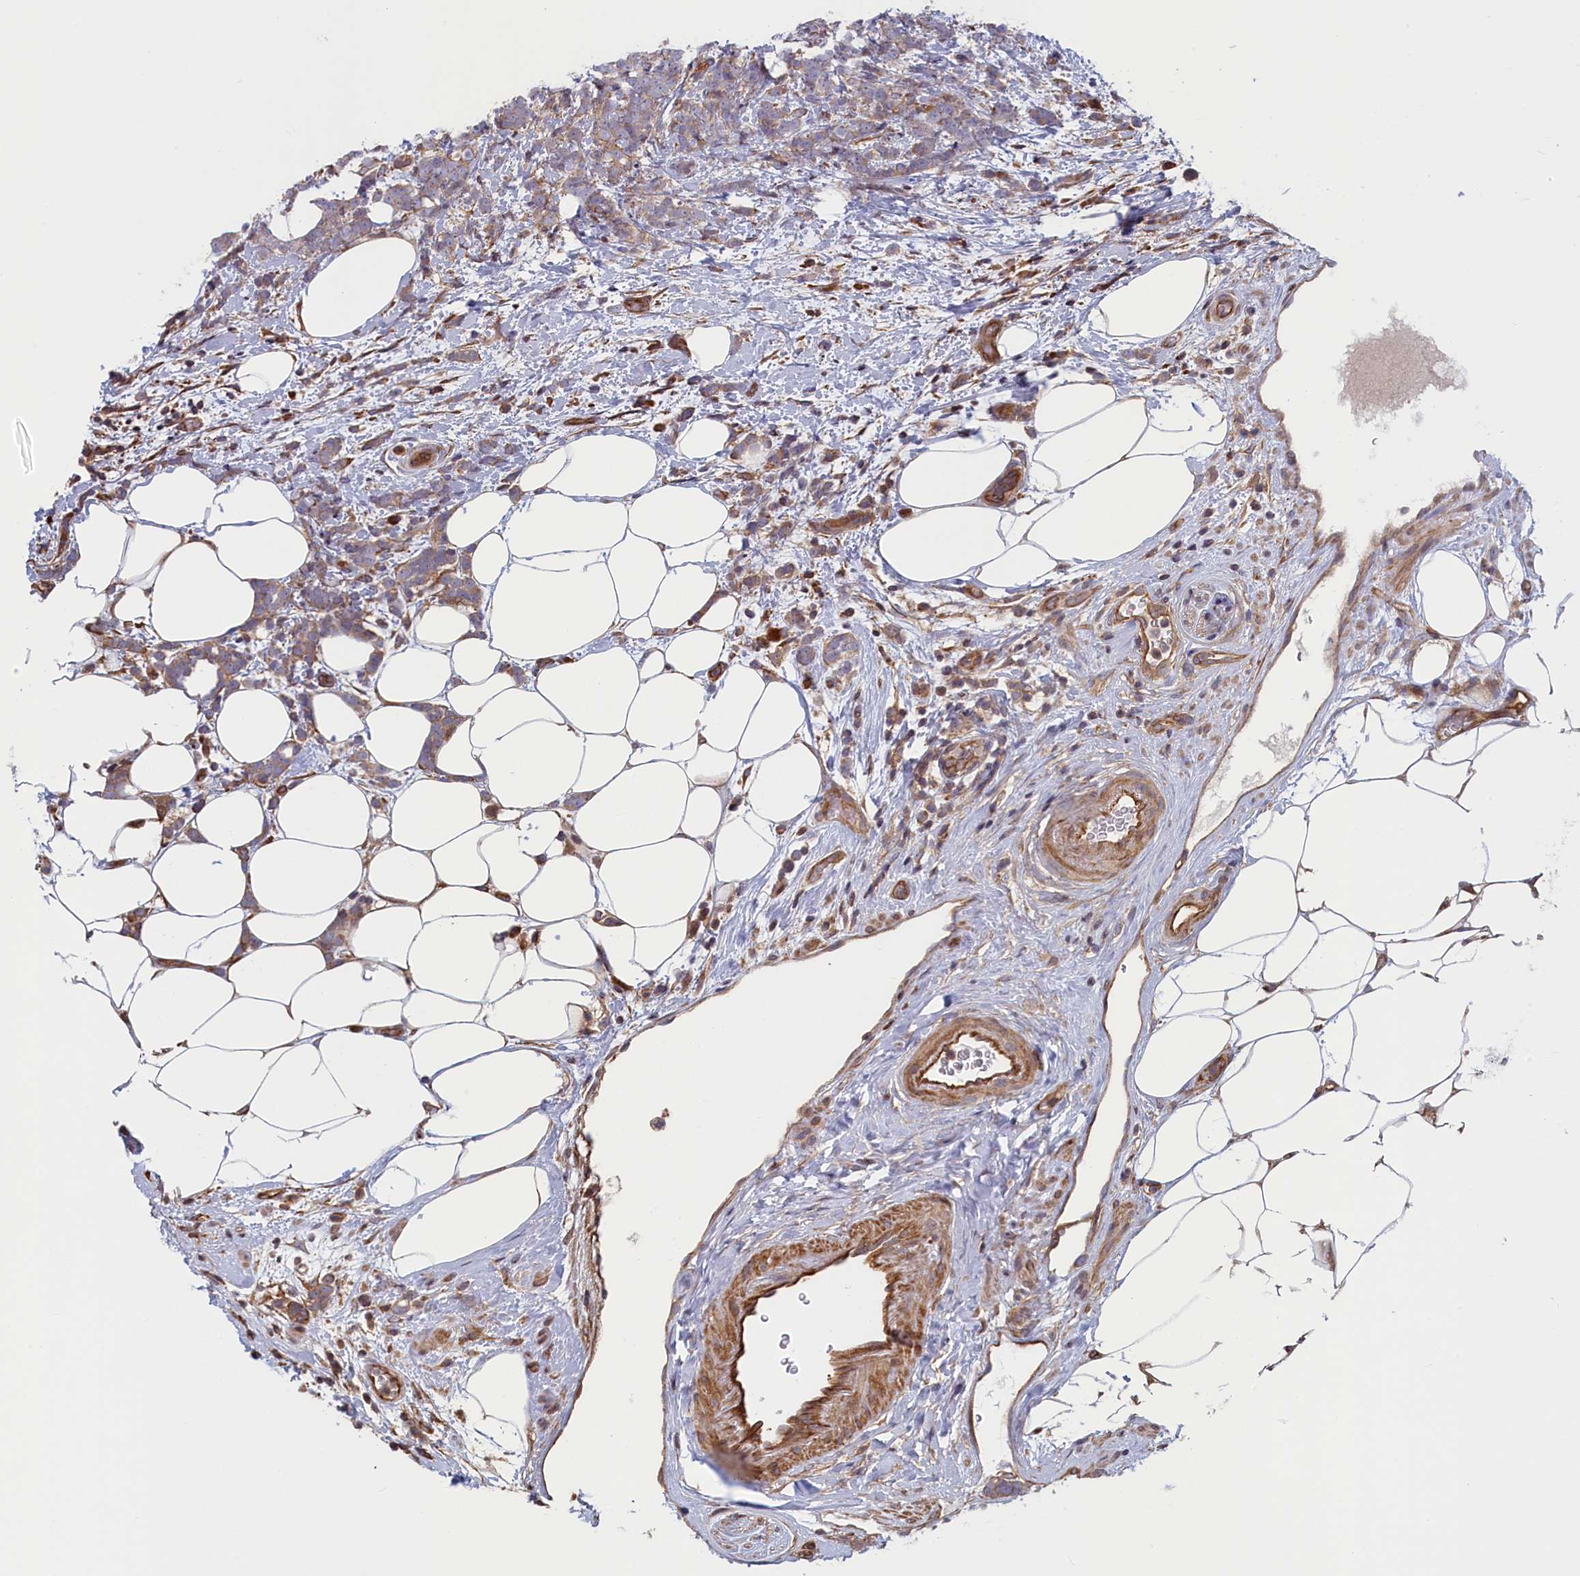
{"staining": {"intensity": "weak", "quantity": "25%-75%", "location": "cytoplasmic/membranous"}, "tissue": "breast cancer", "cell_type": "Tumor cells", "image_type": "cancer", "snomed": [{"axis": "morphology", "description": "Lobular carcinoma"}, {"axis": "topography", "description": "Breast"}], "caption": "Brown immunohistochemical staining in breast lobular carcinoma shows weak cytoplasmic/membranous staining in about 25%-75% of tumor cells. (brown staining indicates protein expression, while blue staining denotes nuclei).", "gene": "RILPL1", "patient": {"sex": "female", "age": 58}}